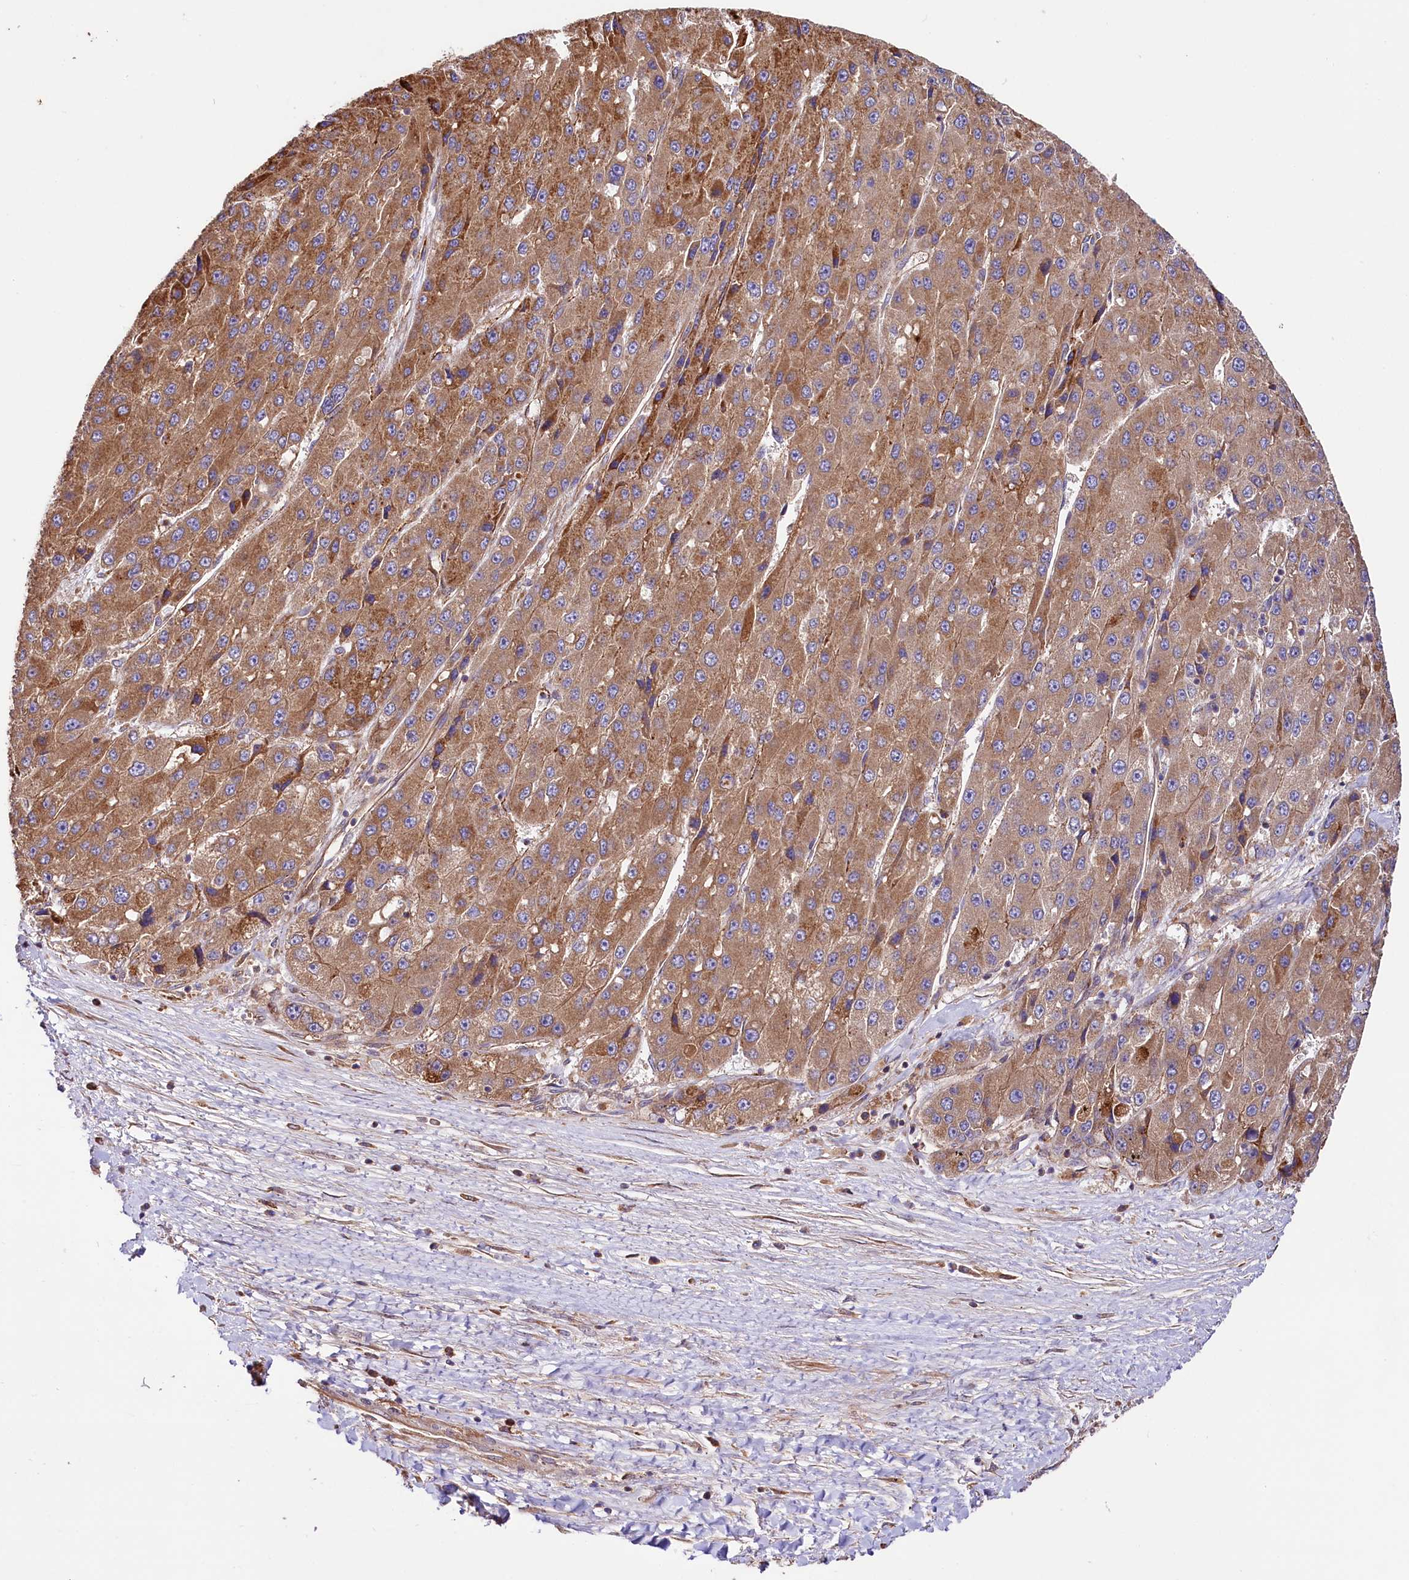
{"staining": {"intensity": "moderate", "quantity": ">75%", "location": "cytoplasmic/membranous"}, "tissue": "liver cancer", "cell_type": "Tumor cells", "image_type": "cancer", "snomed": [{"axis": "morphology", "description": "Carcinoma, Hepatocellular, NOS"}, {"axis": "topography", "description": "Liver"}], "caption": "Liver cancer (hepatocellular carcinoma) was stained to show a protein in brown. There is medium levels of moderate cytoplasmic/membranous positivity in approximately >75% of tumor cells.", "gene": "CEP295", "patient": {"sex": "female", "age": 73}}